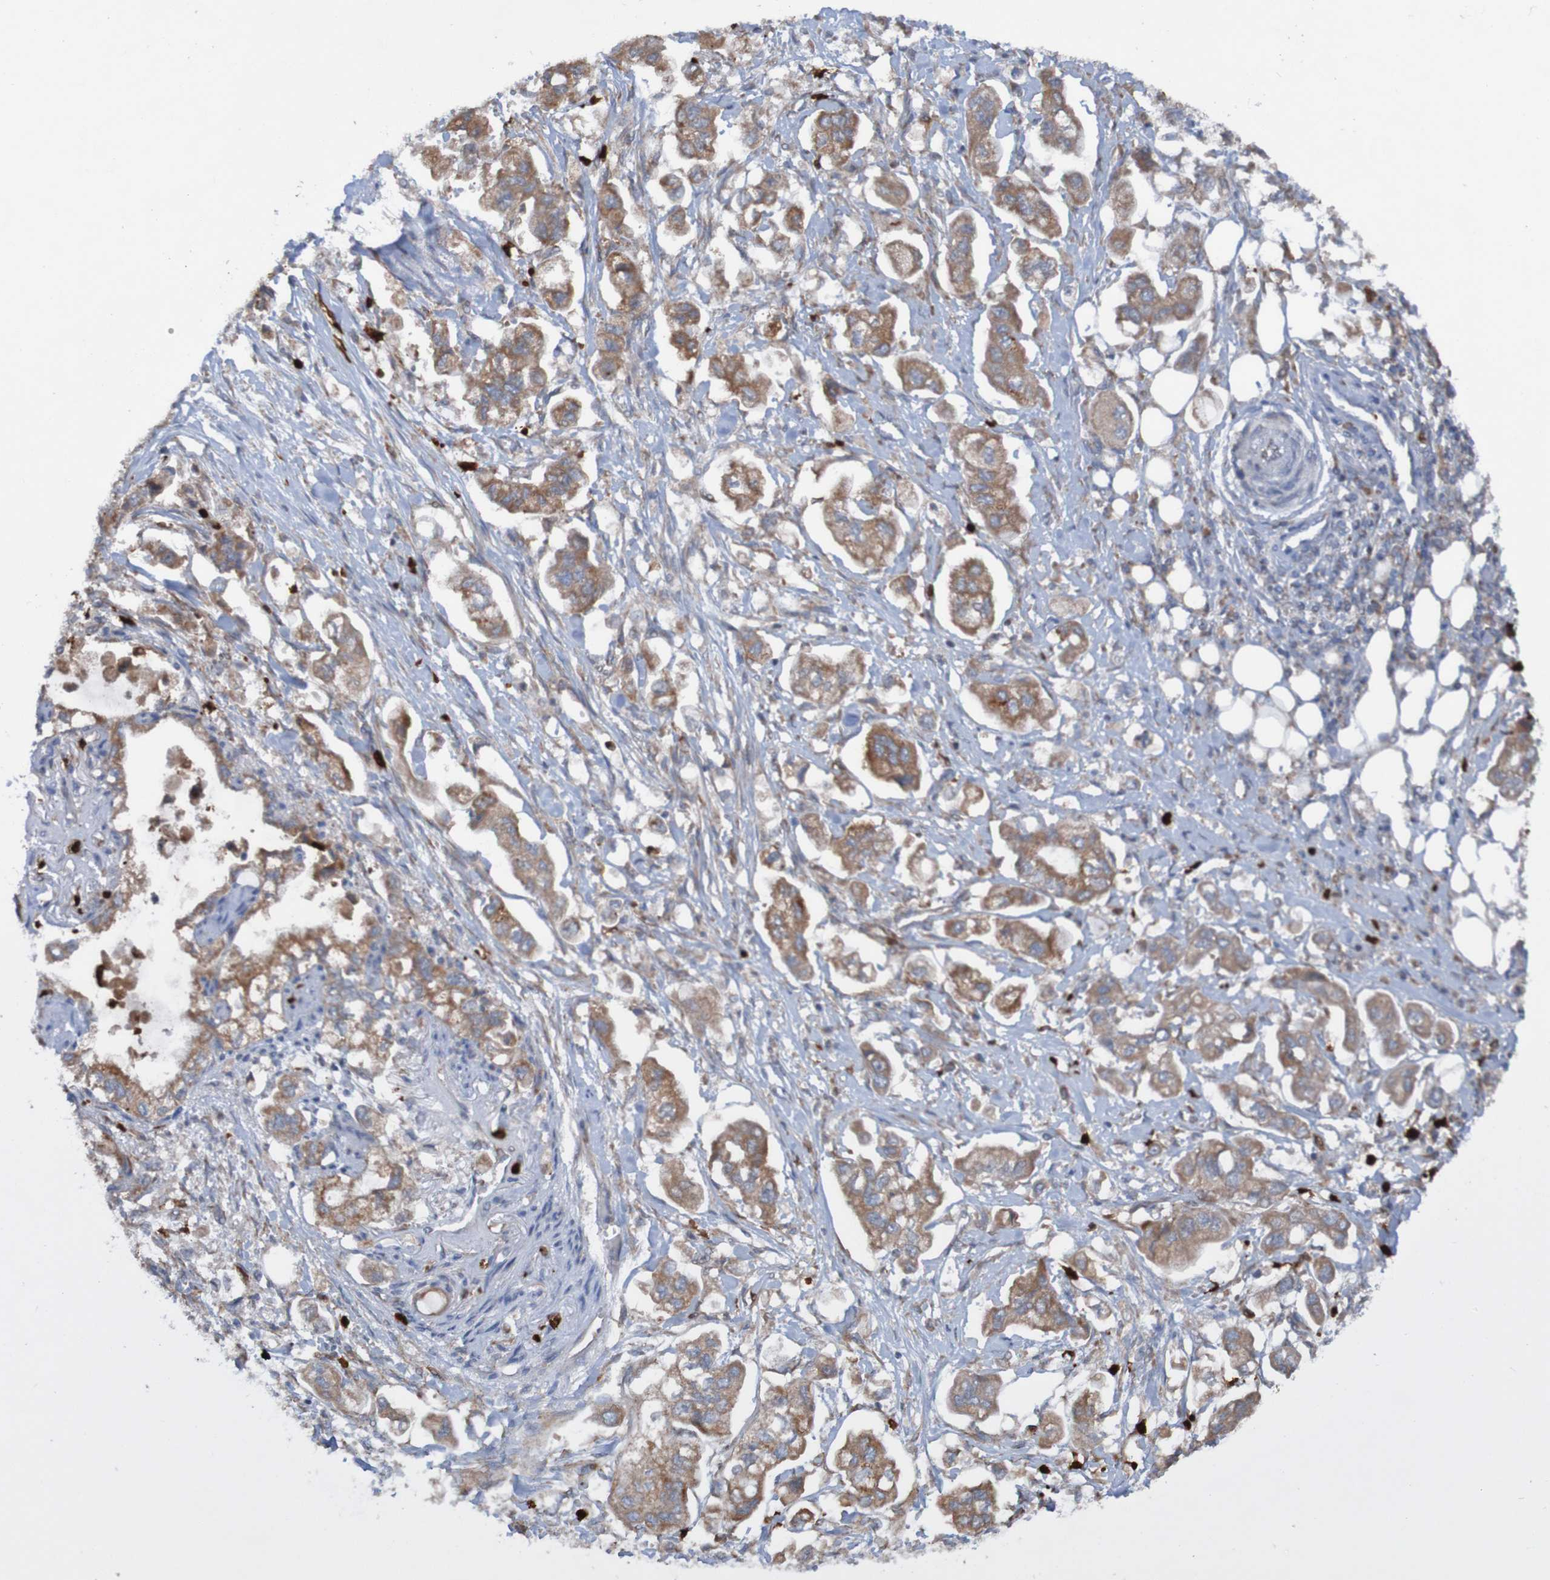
{"staining": {"intensity": "moderate", "quantity": ">75%", "location": "cytoplasmic/membranous"}, "tissue": "stomach cancer", "cell_type": "Tumor cells", "image_type": "cancer", "snomed": [{"axis": "morphology", "description": "Adenocarcinoma, NOS"}, {"axis": "topography", "description": "Stomach"}], "caption": "The immunohistochemical stain highlights moderate cytoplasmic/membranous staining in tumor cells of stomach adenocarcinoma tissue. The staining was performed using DAB (3,3'-diaminobenzidine), with brown indicating positive protein expression. Nuclei are stained blue with hematoxylin.", "gene": "PARP4", "patient": {"sex": "male", "age": 62}}